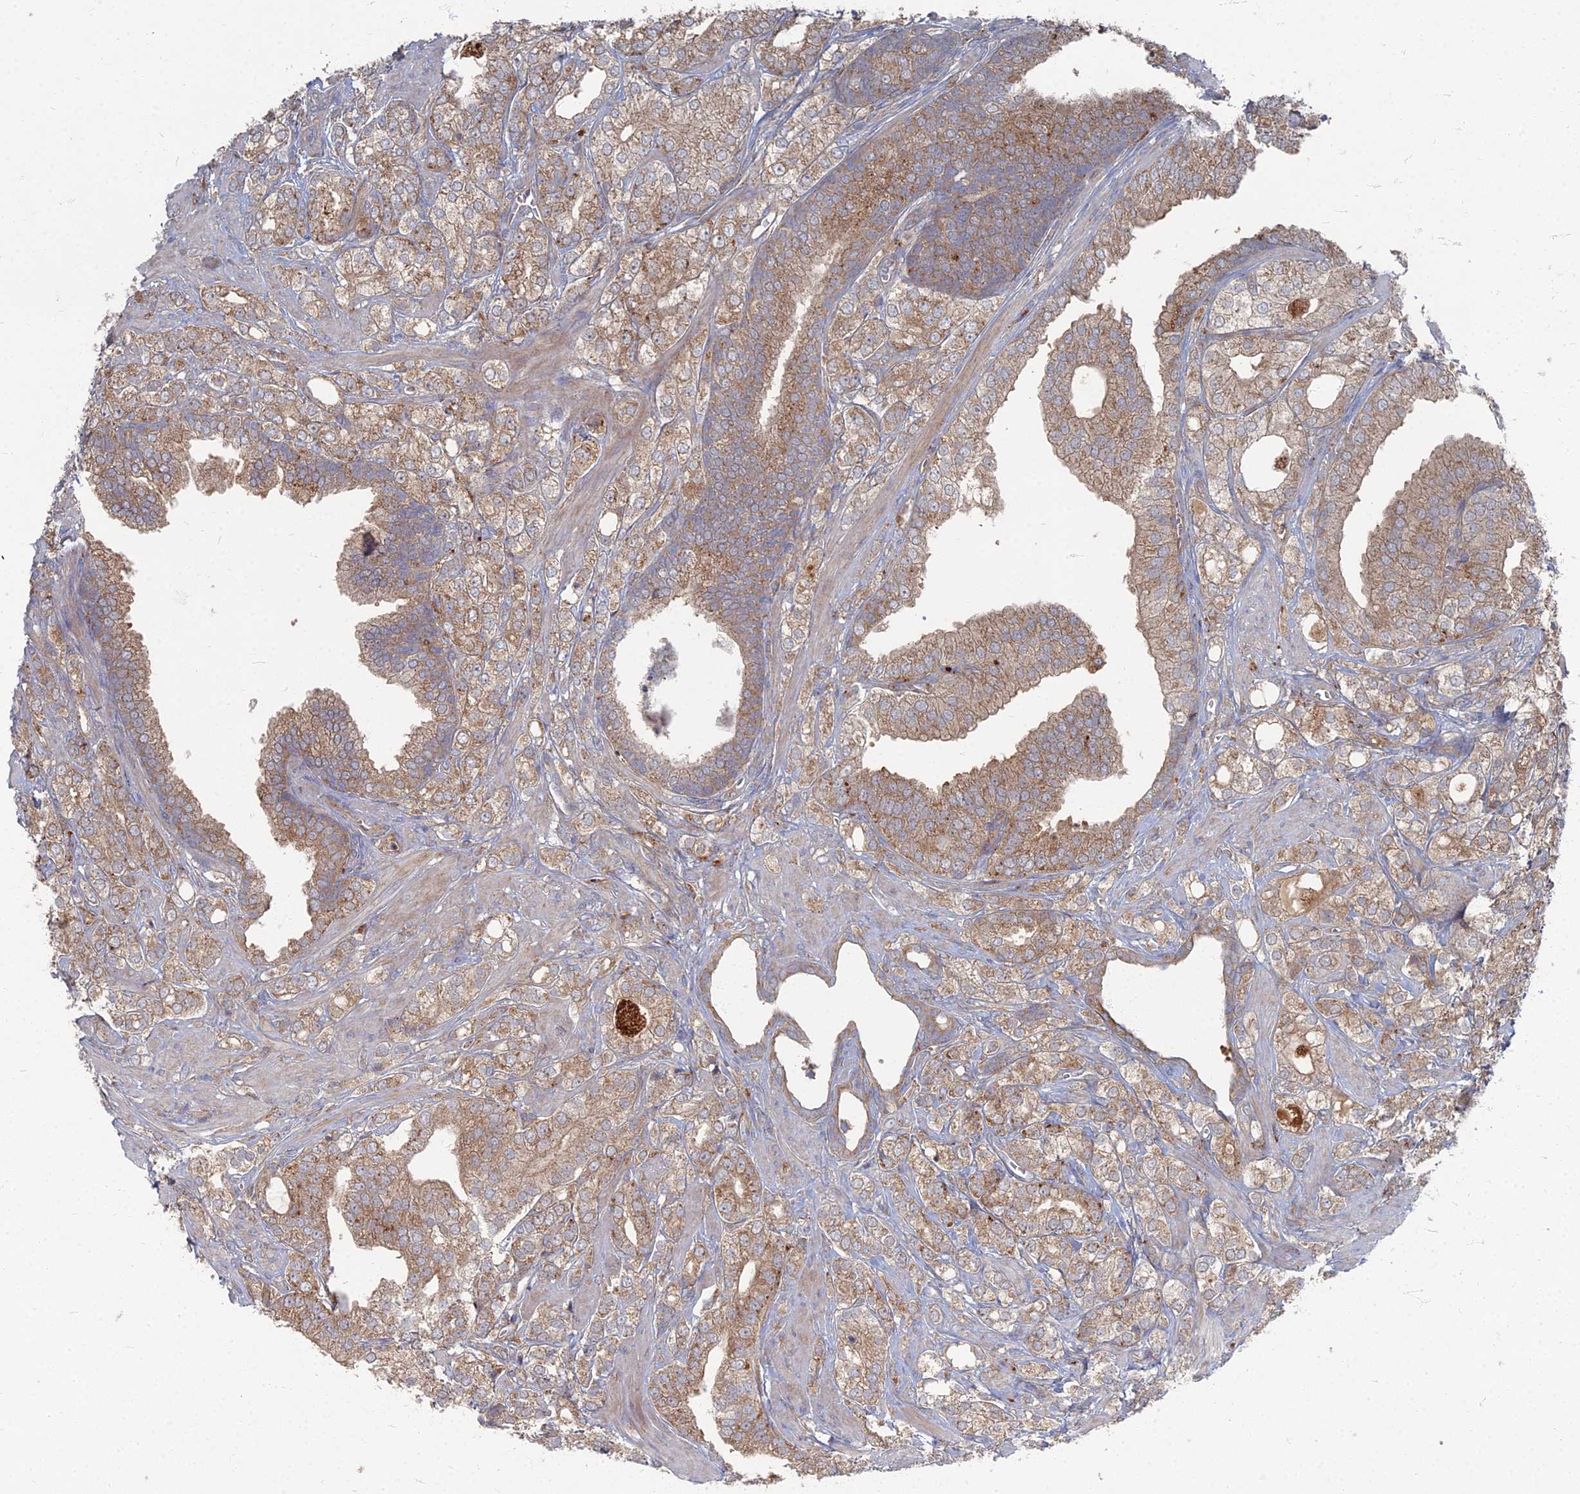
{"staining": {"intensity": "moderate", "quantity": ">75%", "location": "cytoplasmic/membranous"}, "tissue": "prostate cancer", "cell_type": "Tumor cells", "image_type": "cancer", "snomed": [{"axis": "morphology", "description": "Adenocarcinoma, High grade"}, {"axis": "topography", "description": "Prostate"}], "caption": "DAB immunohistochemical staining of human prostate high-grade adenocarcinoma reveals moderate cytoplasmic/membranous protein expression in approximately >75% of tumor cells. Immunohistochemistry stains the protein in brown and the nuclei are stained blue.", "gene": "PPCDC", "patient": {"sex": "male", "age": 50}}